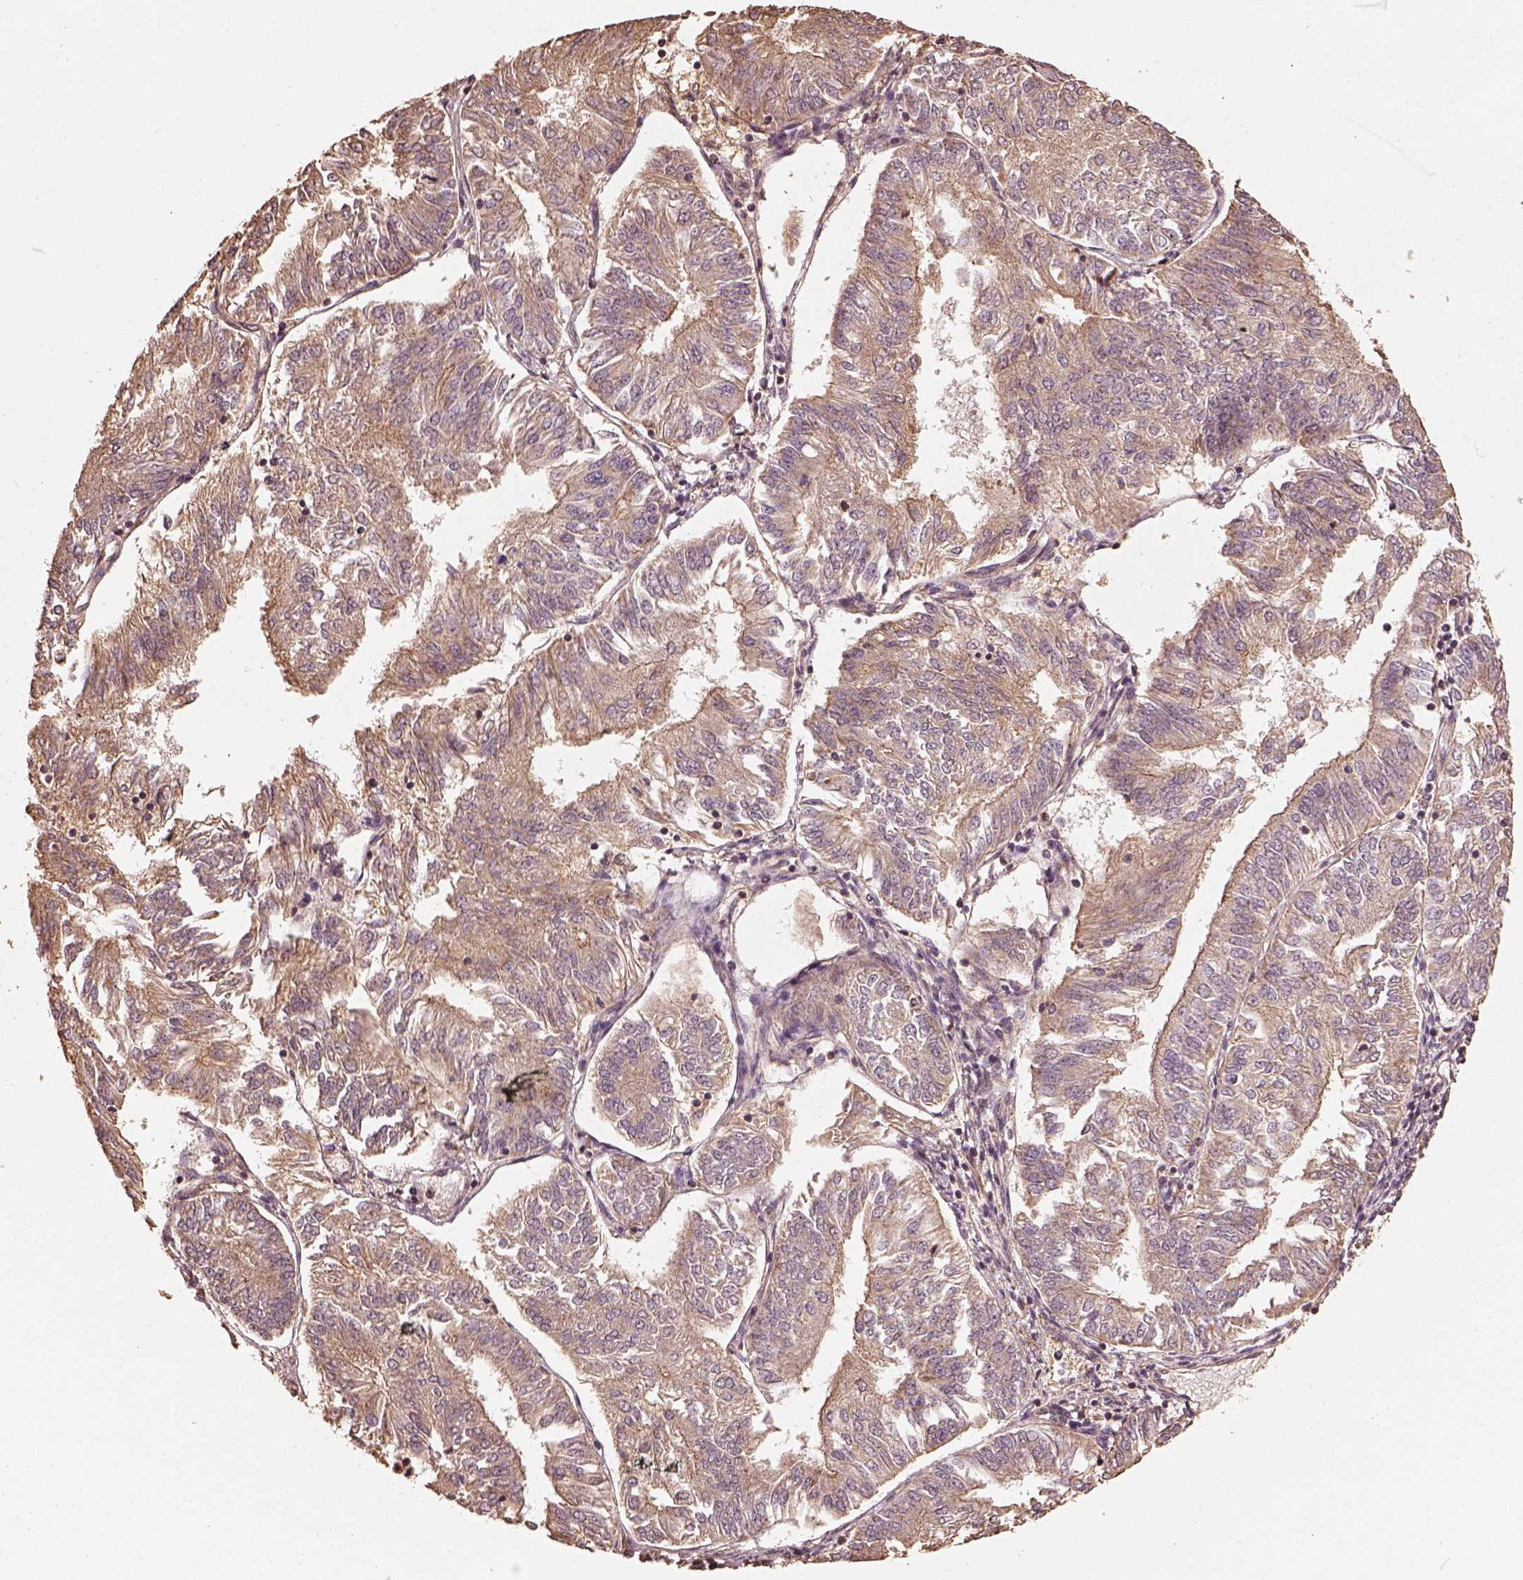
{"staining": {"intensity": "moderate", "quantity": ">75%", "location": "cytoplasmic/membranous"}, "tissue": "endometrial cancer", "cell_type": "Tumor cells", "image_type": "cancer", "snomed": [{"axis": "morphology", "description": "Adenocarcinoma, NOS"}, {"axis": "topography", "description": "Endometrium"}], "caption": "Protein expression analysis of human adenocarcinoma (endometrial) reveals moderate cytoplasmic/membranous expression in about >75% of tumor cells. (DAB (3,3'-diaminobenzidine) = brown stain, brightfield microscopy at high magnification).", "gene": "METTL4", "patient": {"sex": "female", "age": 58}}